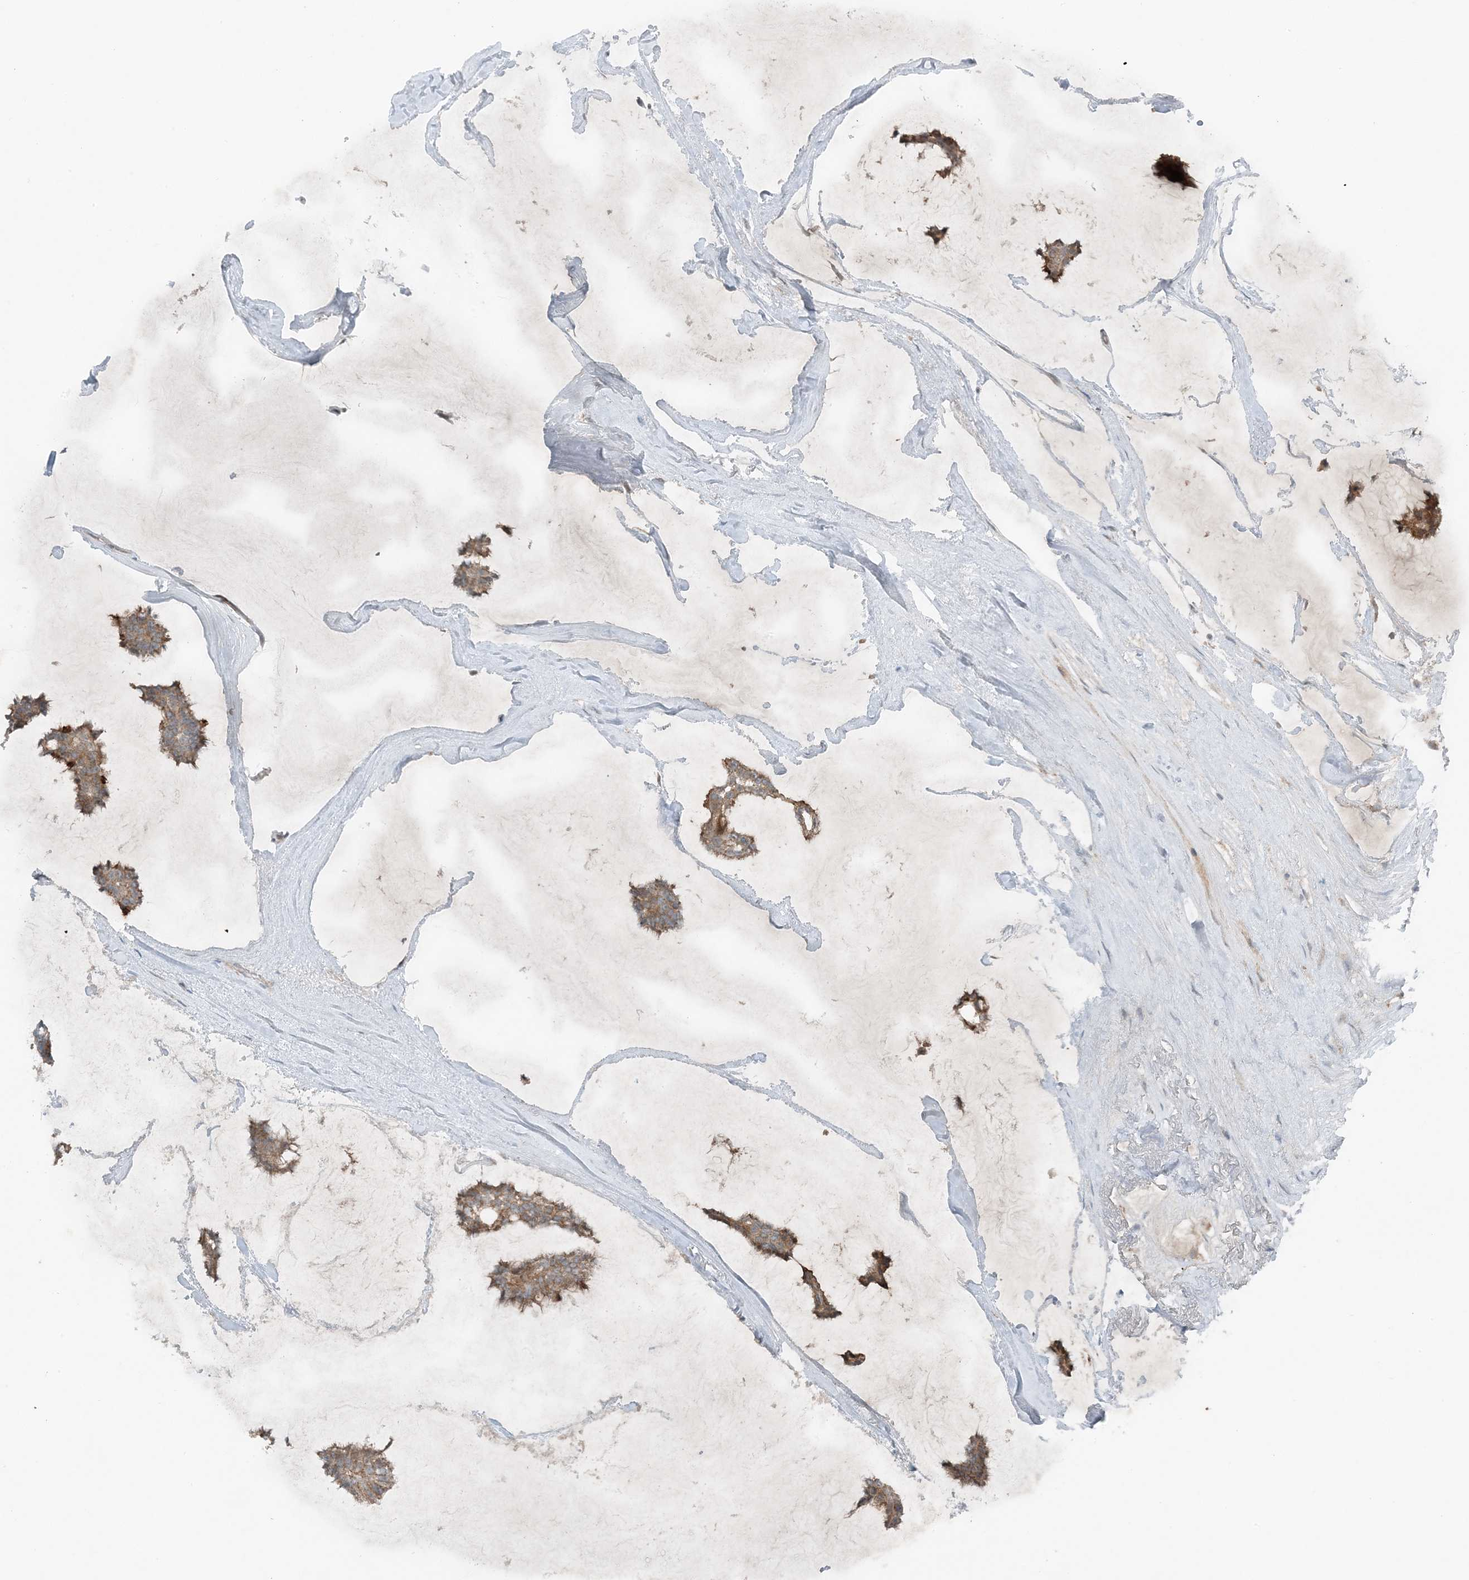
{"staining": {"intensity": "moderate", "quantity": ">75%", "location": "cytoplasmic/membranous"}, "tissue": "breast cancer", "cell_type": "Tumor cells", "image_type": "cancer", "snomed": [{"axis": "morphology", "description": "Duct carcinoma"}, {"axis": "topography", "description": "Breast"}], "caption": "Immunohistochemical staining of infiltrating ductal carcinoma (breast) shows medium levels of moderate cytoplasmic/membranous staining in about >75% of tumor cells.", "gene": "MITD1", "patient": {"sex": "female", "age": 93}}